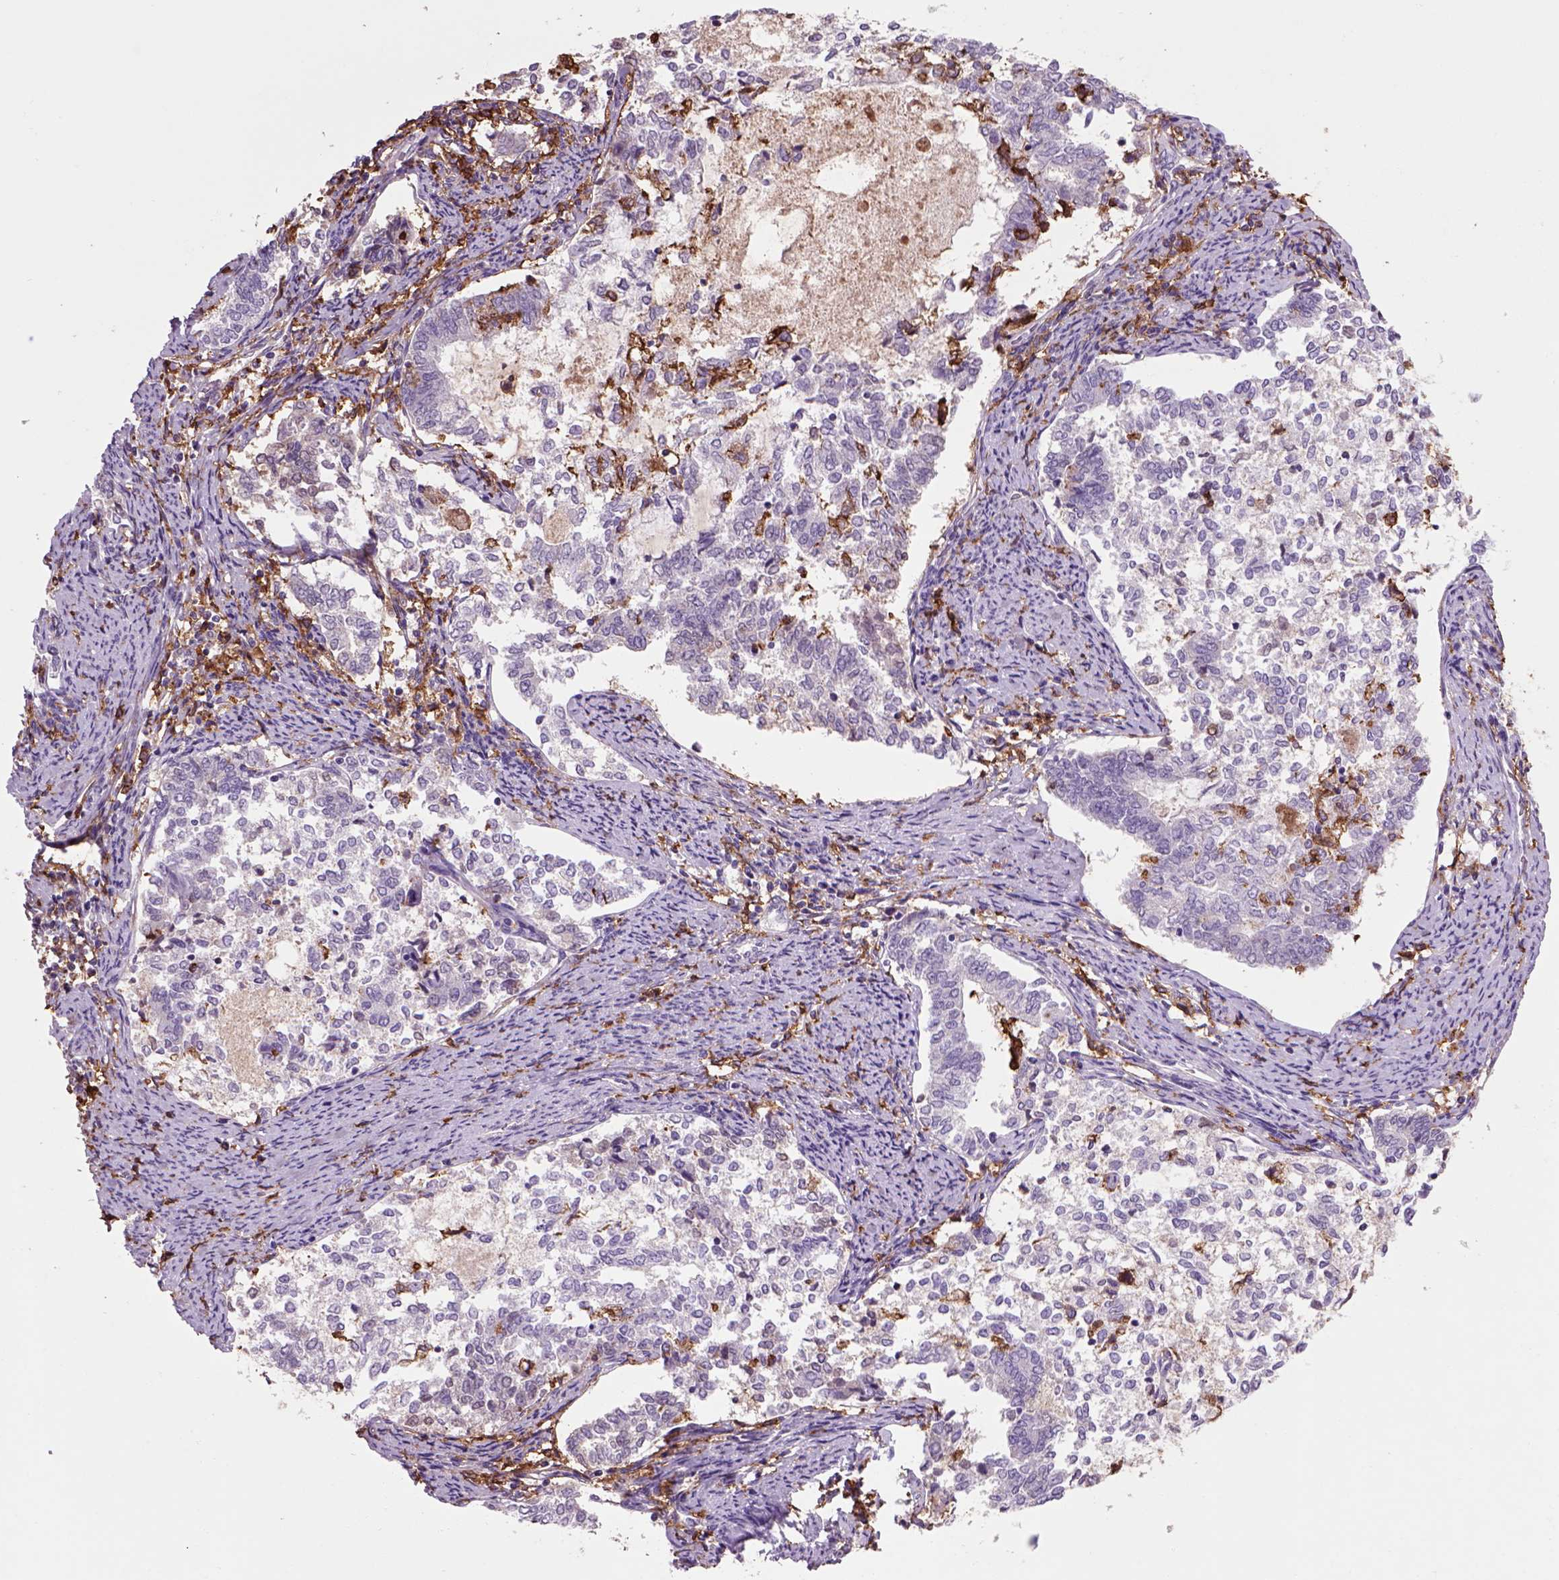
{"staining": {"intensity": "negative", "quantity": "none", "location": "none"}, "tissue": "endometrial cancer", "cell_type": "Tumor cells", "image_type": "cancer", "snomed": [{"axis": "morphology", "description": "Adenocarcinoma, NOS"}, {"axis": "topography", "description": "Endometrium"}], "caption": "An immunohistochemistry (IHC) photomicrograph of endometrial cancer is shown. There is no staining in tumor cells of endometrial cancer.", "gene": "CD14", "patient": {"sex": "female", "age": 65}}